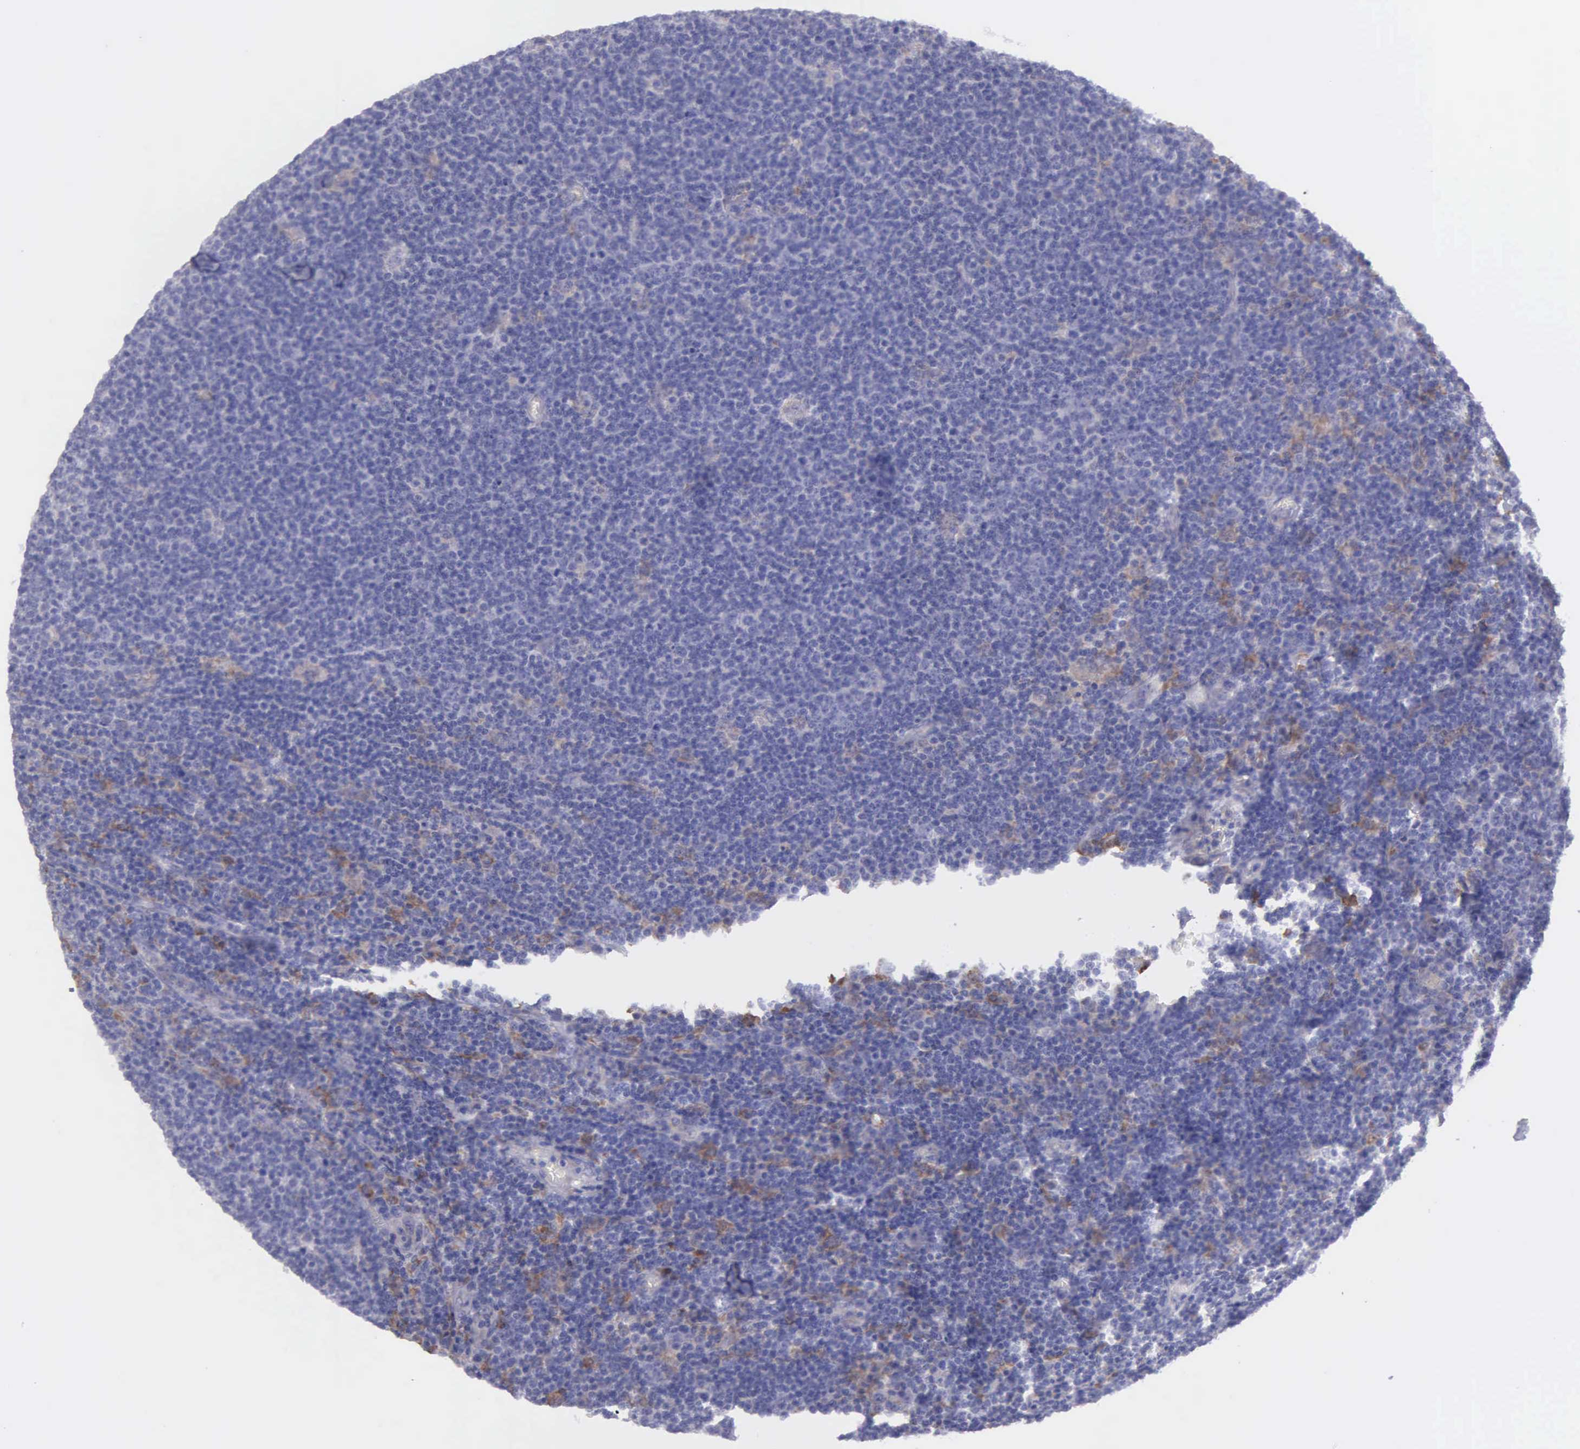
{"staining": {"intensity": "negative", "quantity": "none", "location": "none"}, "tissue": "lymphoma", "cell_type": "Tumor cells", "image_type": "cancer", "snomed": [{"axis": "morphology", "description": "Malignant lymphoma, non-Hodgkin's type, Low grade"}, {"axis": "topography", "description": "Lymph node"}], "caption": "An image of lymphoma stained for a protein displays no brown staining in tumor cells.", "gene": "TYRP1", "patient": {"sex": "male", "age": 74}}